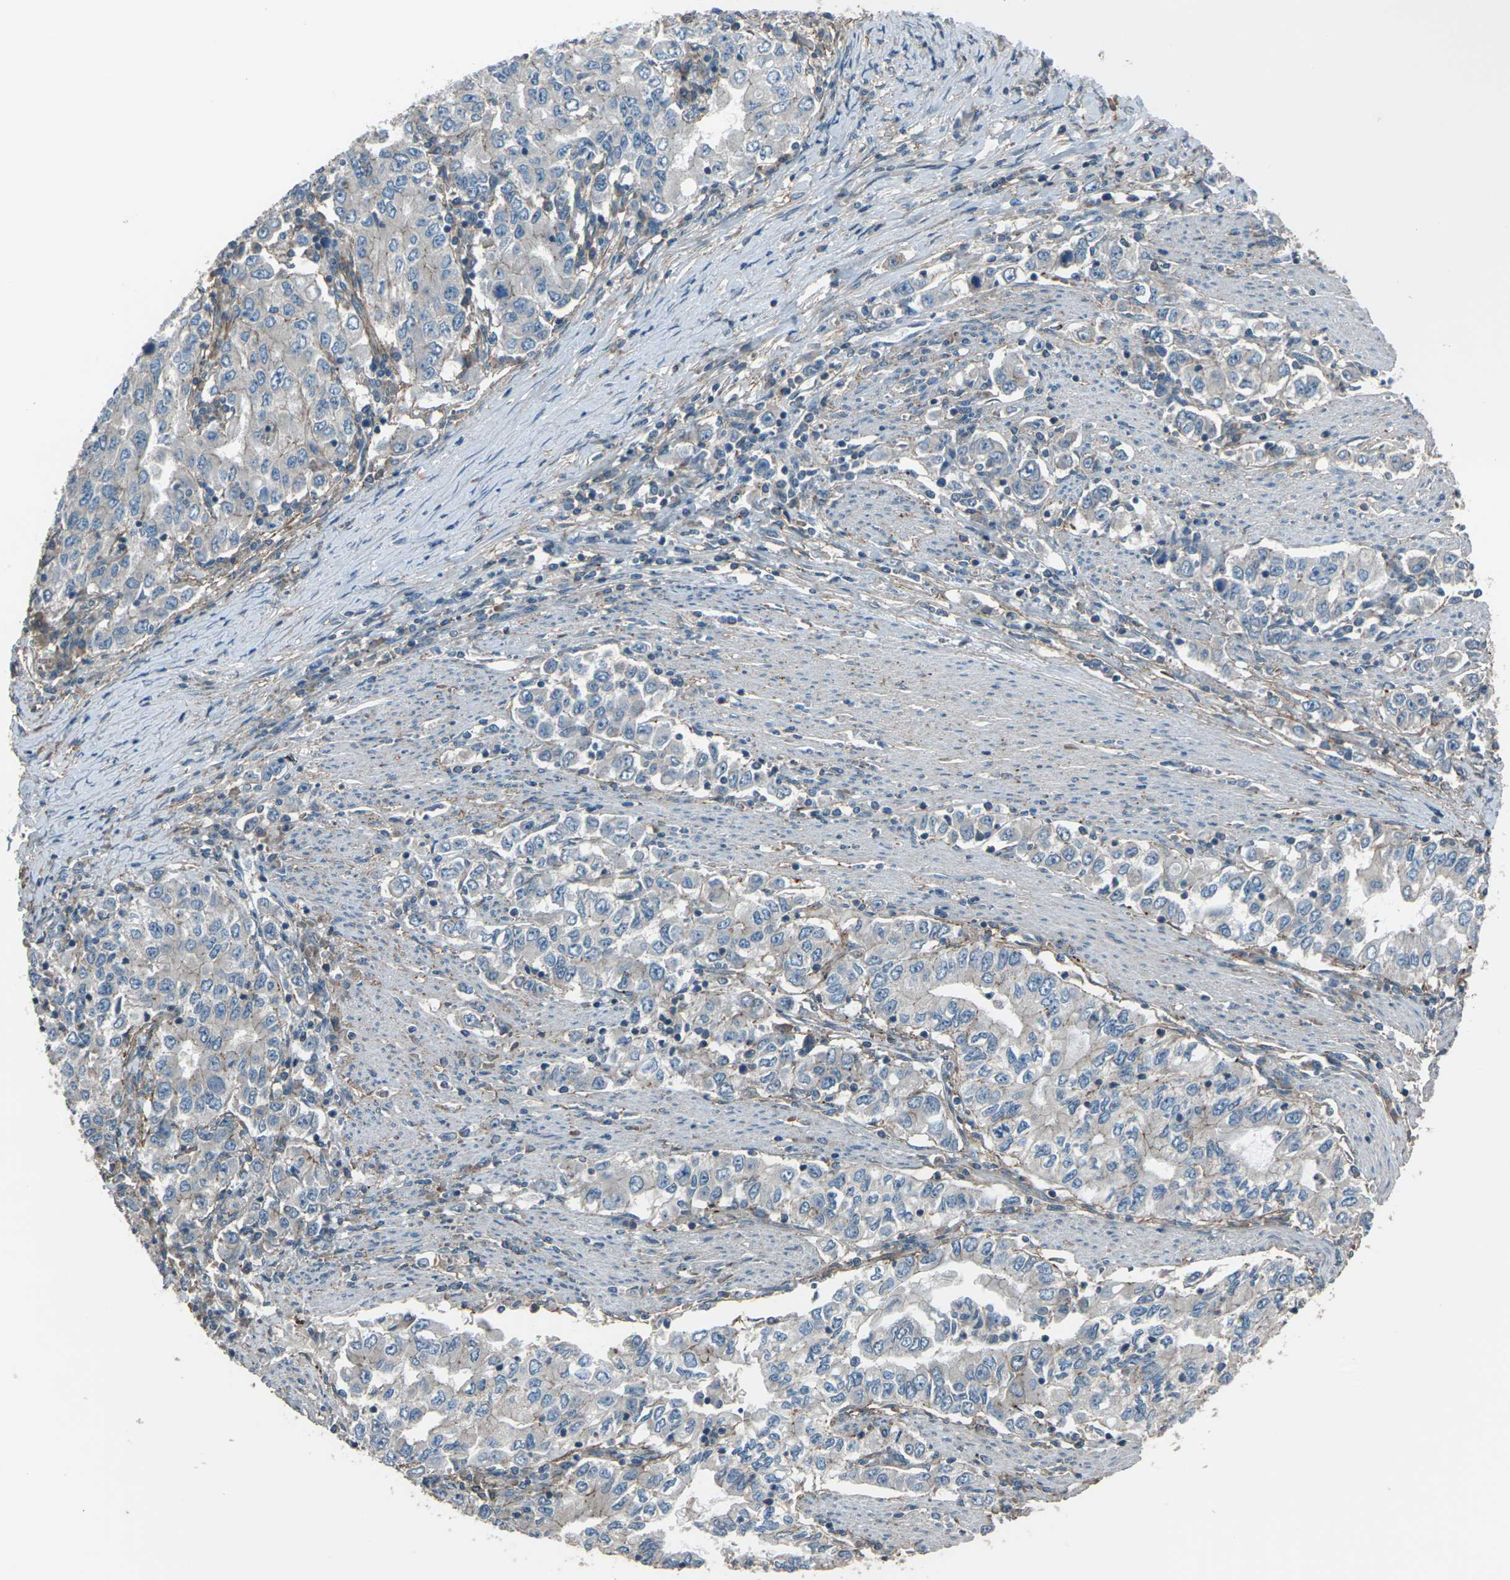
{"staining": {"intensity": "weak", "quantity": ">75%", "location": "cytoplasmic/membranous"}, "tissue": "stomach cancer", "cell_type": "Tumor cells", "image_type": "cancer", "snomed": [{"axis": "morphology", "description": "Adenocarcinoma, NOS"}, {"axis": "topography", "description": "Stomach, lower"}], "caption": "Protein expression analysis of stomach adenocarcinoma demonstrates weak cytoplasmic/membranous staining in about >75% of tumor cells.", "gene": "CMTM4", "patient": {"sex": "female", "age": 72}}